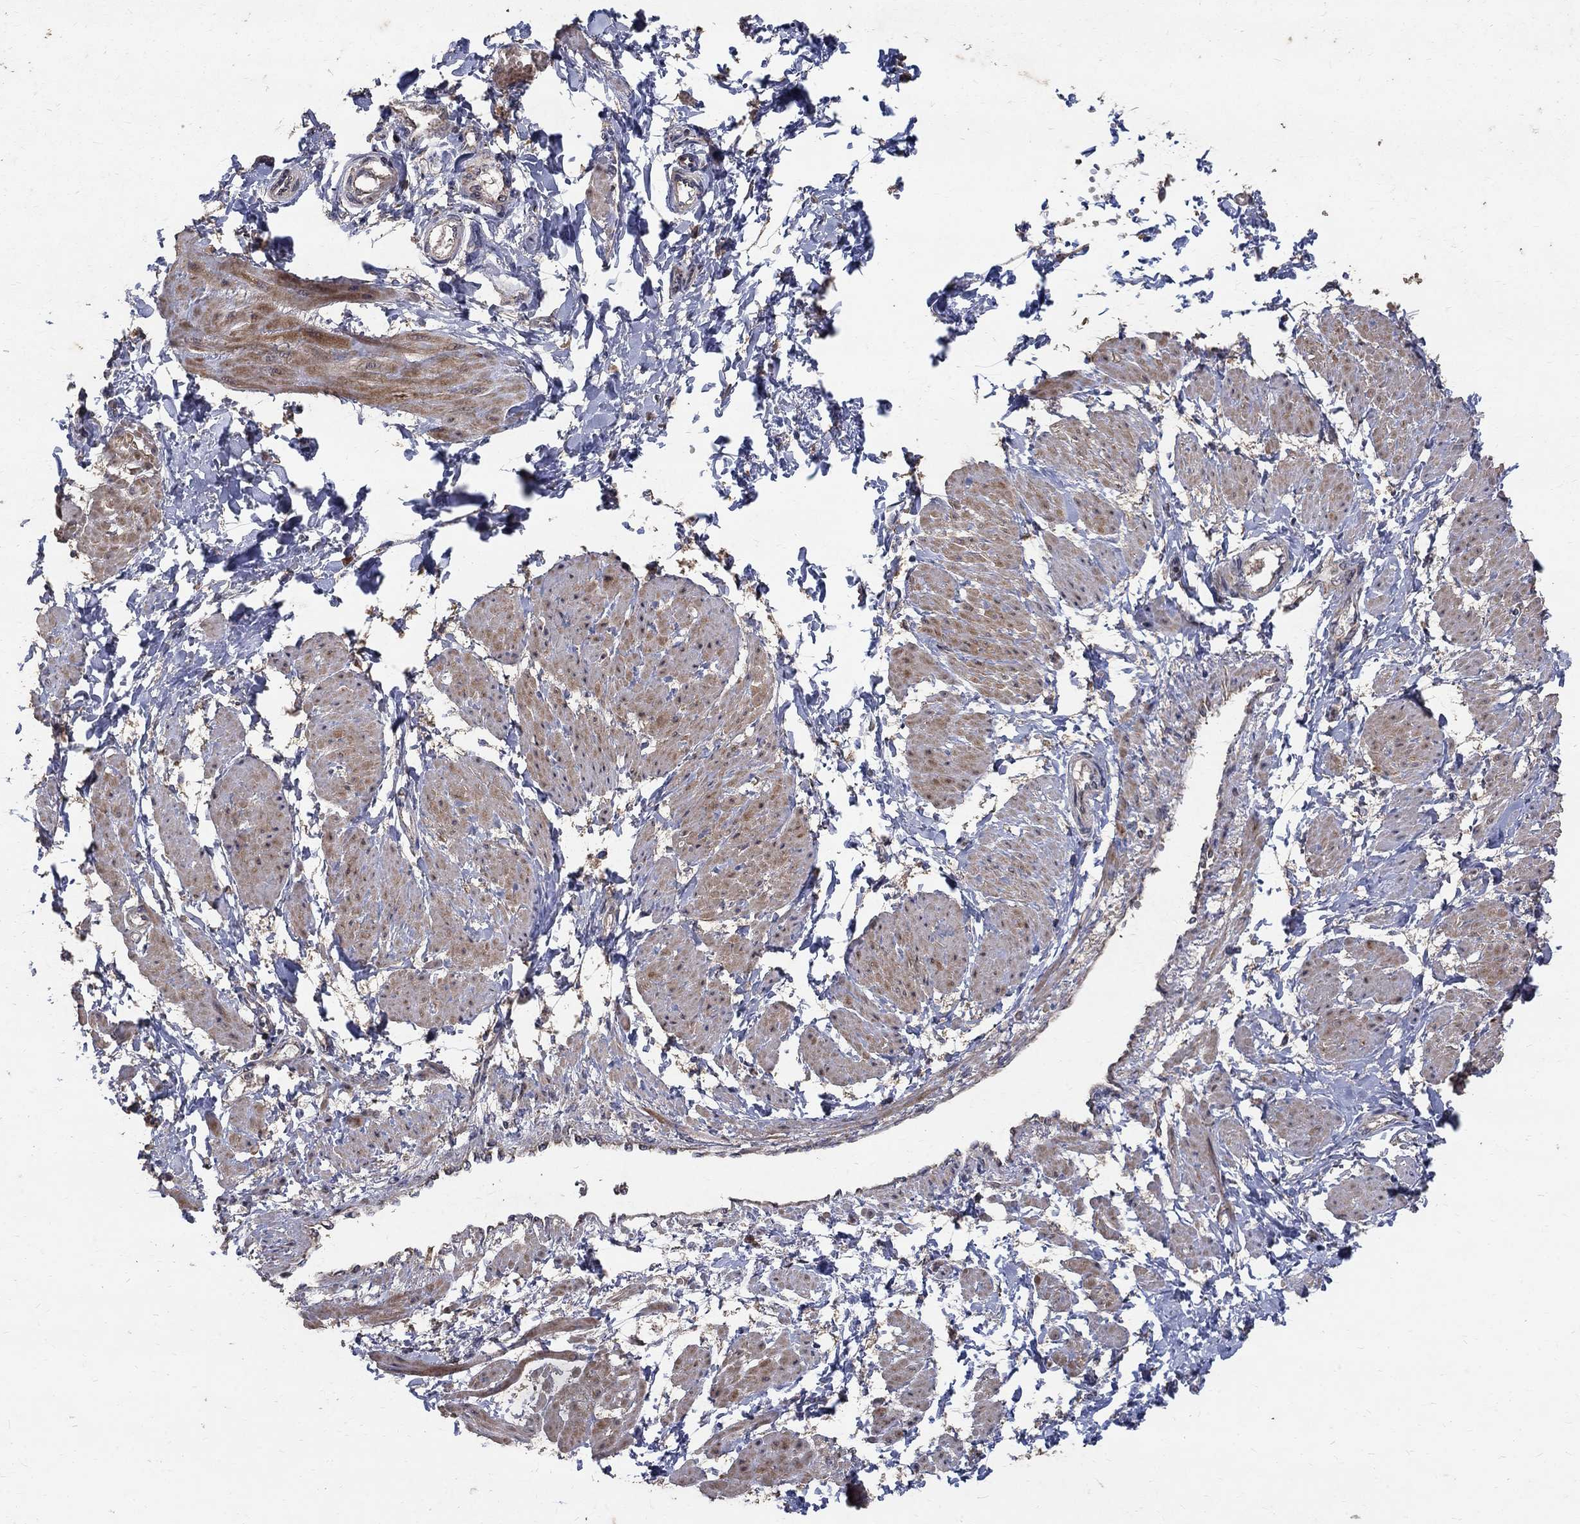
{"staining": {"intensity": "weak", "quantity": "25%-75%", "location": "cytoplasmic/membranous"}, "tissue": "smooth muscle", "cell_type": "Smooth muscle cells", "image_type": "normal", "snomed": [{"axis": "morphology", "description": "Normal tissue, NOS"}, {"axis": "topography", "description": "Smooth muscle"}, {"axis": "topography", "description": "Uterus"}], "caption": "Immunohistochemistry (IHC) micrograph of normal smooth muscle: human smooth muscle stained using IHC shows low levels of weak protein expression localized specifically in the cytoplasmic/membranous of smooth muscle cells, appearing as a cytoplasmic/membranous brown color.", "gene": "C17orf75", "patient": {"sex": "female", "age": 39}}